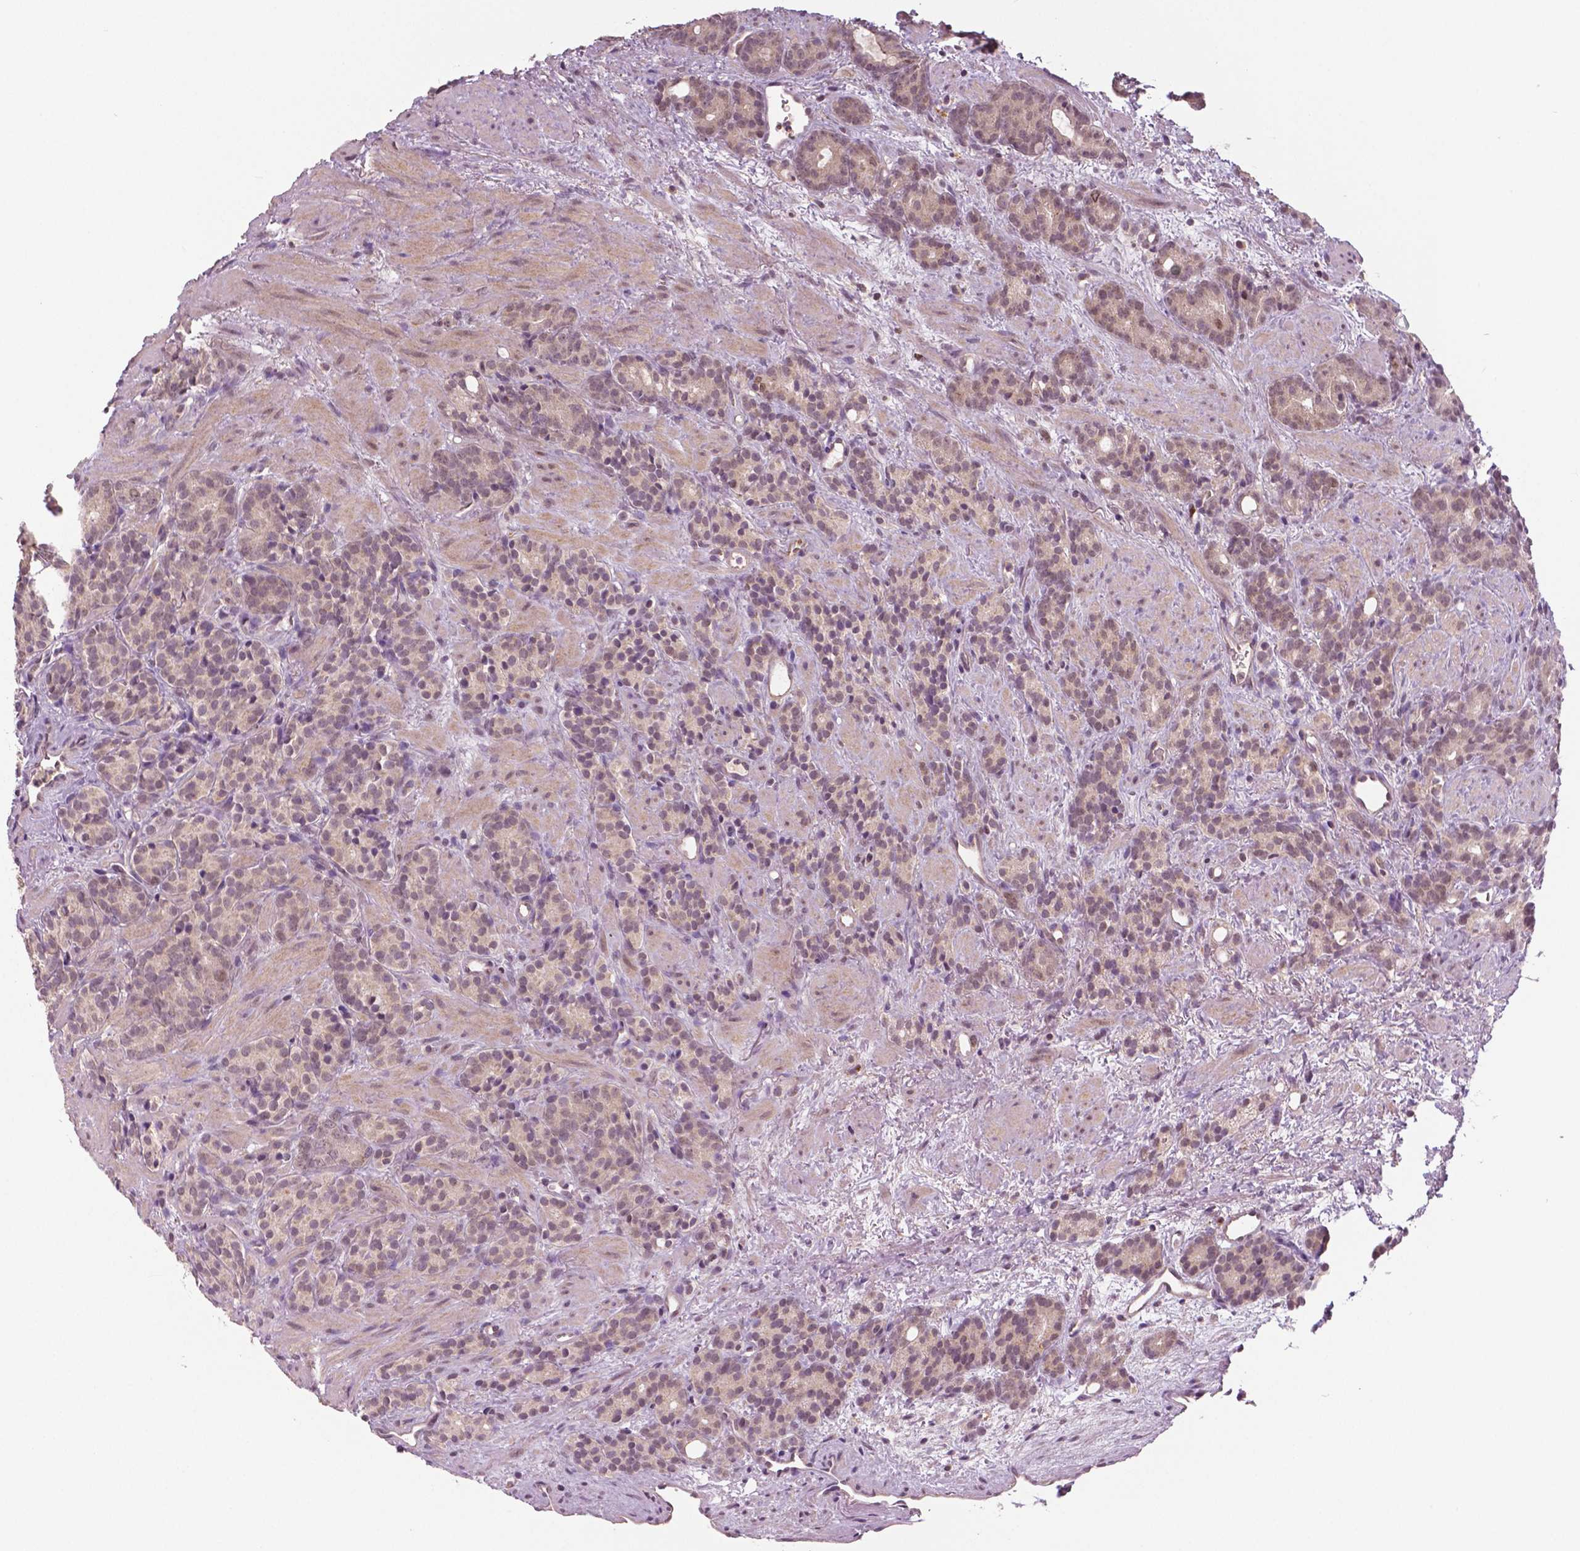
{"staining": {"intensity": "weak", "quantity": "<25%", "location": "nuclear"}, "tissue": "prostate cancer", "cell_type": "Tumor cells", "image_type": "cancer", "snomed": [{"axis": "morphology", "description": "Adenocarcinoma, High grade"}, {"axis": "topography", "description": "Prostate"}], "caption": "This is a photomicrograph of IHC staining of adenocarcinoma (high-grade) (prostate), which shows no expression in tumor cells. (DAB (3,3'-diaminobenzidine) IHC visualized using brightfield microscopy, high magnification).", "gene": "MKI67", "patient": {"sex": "male", "age": 84}}